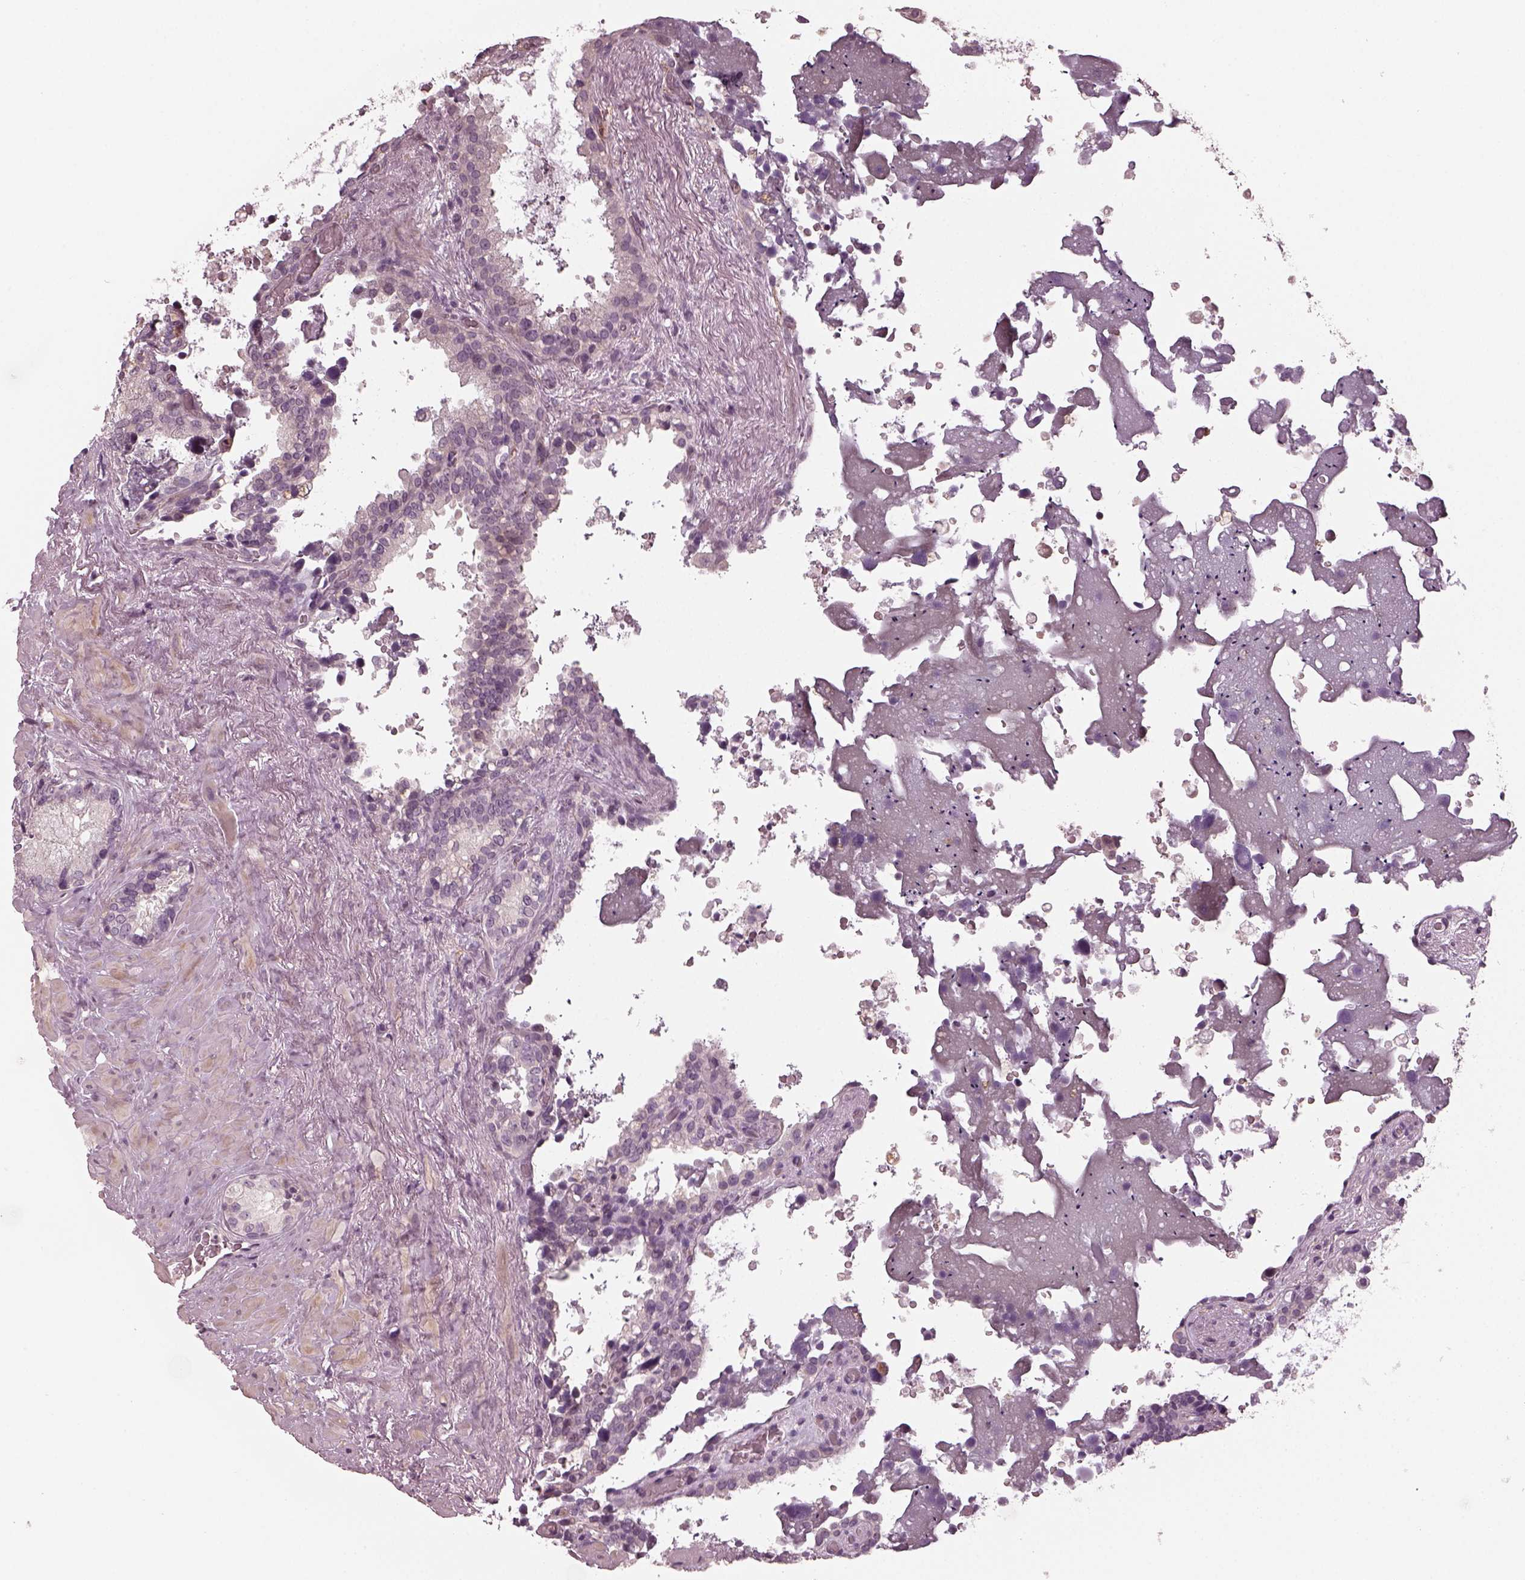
{"staining": {"intensity": "negative", "quantity": "none", "location": "none"}, "tissue": "seminal vesicle", "cell_type": "Glandular cells", "image_type": "normal", "snomed": [{"axis": "morphology", "description": "Normal tissue, NOS"}, {"axis": "topography", "description": "Seminal veicle"}], "caption": "Glandular cells show no significant protein positivity in normal seminal vesicle.", "gene": "CHIT1", "patient": {"sex": "male", "age": 71}}